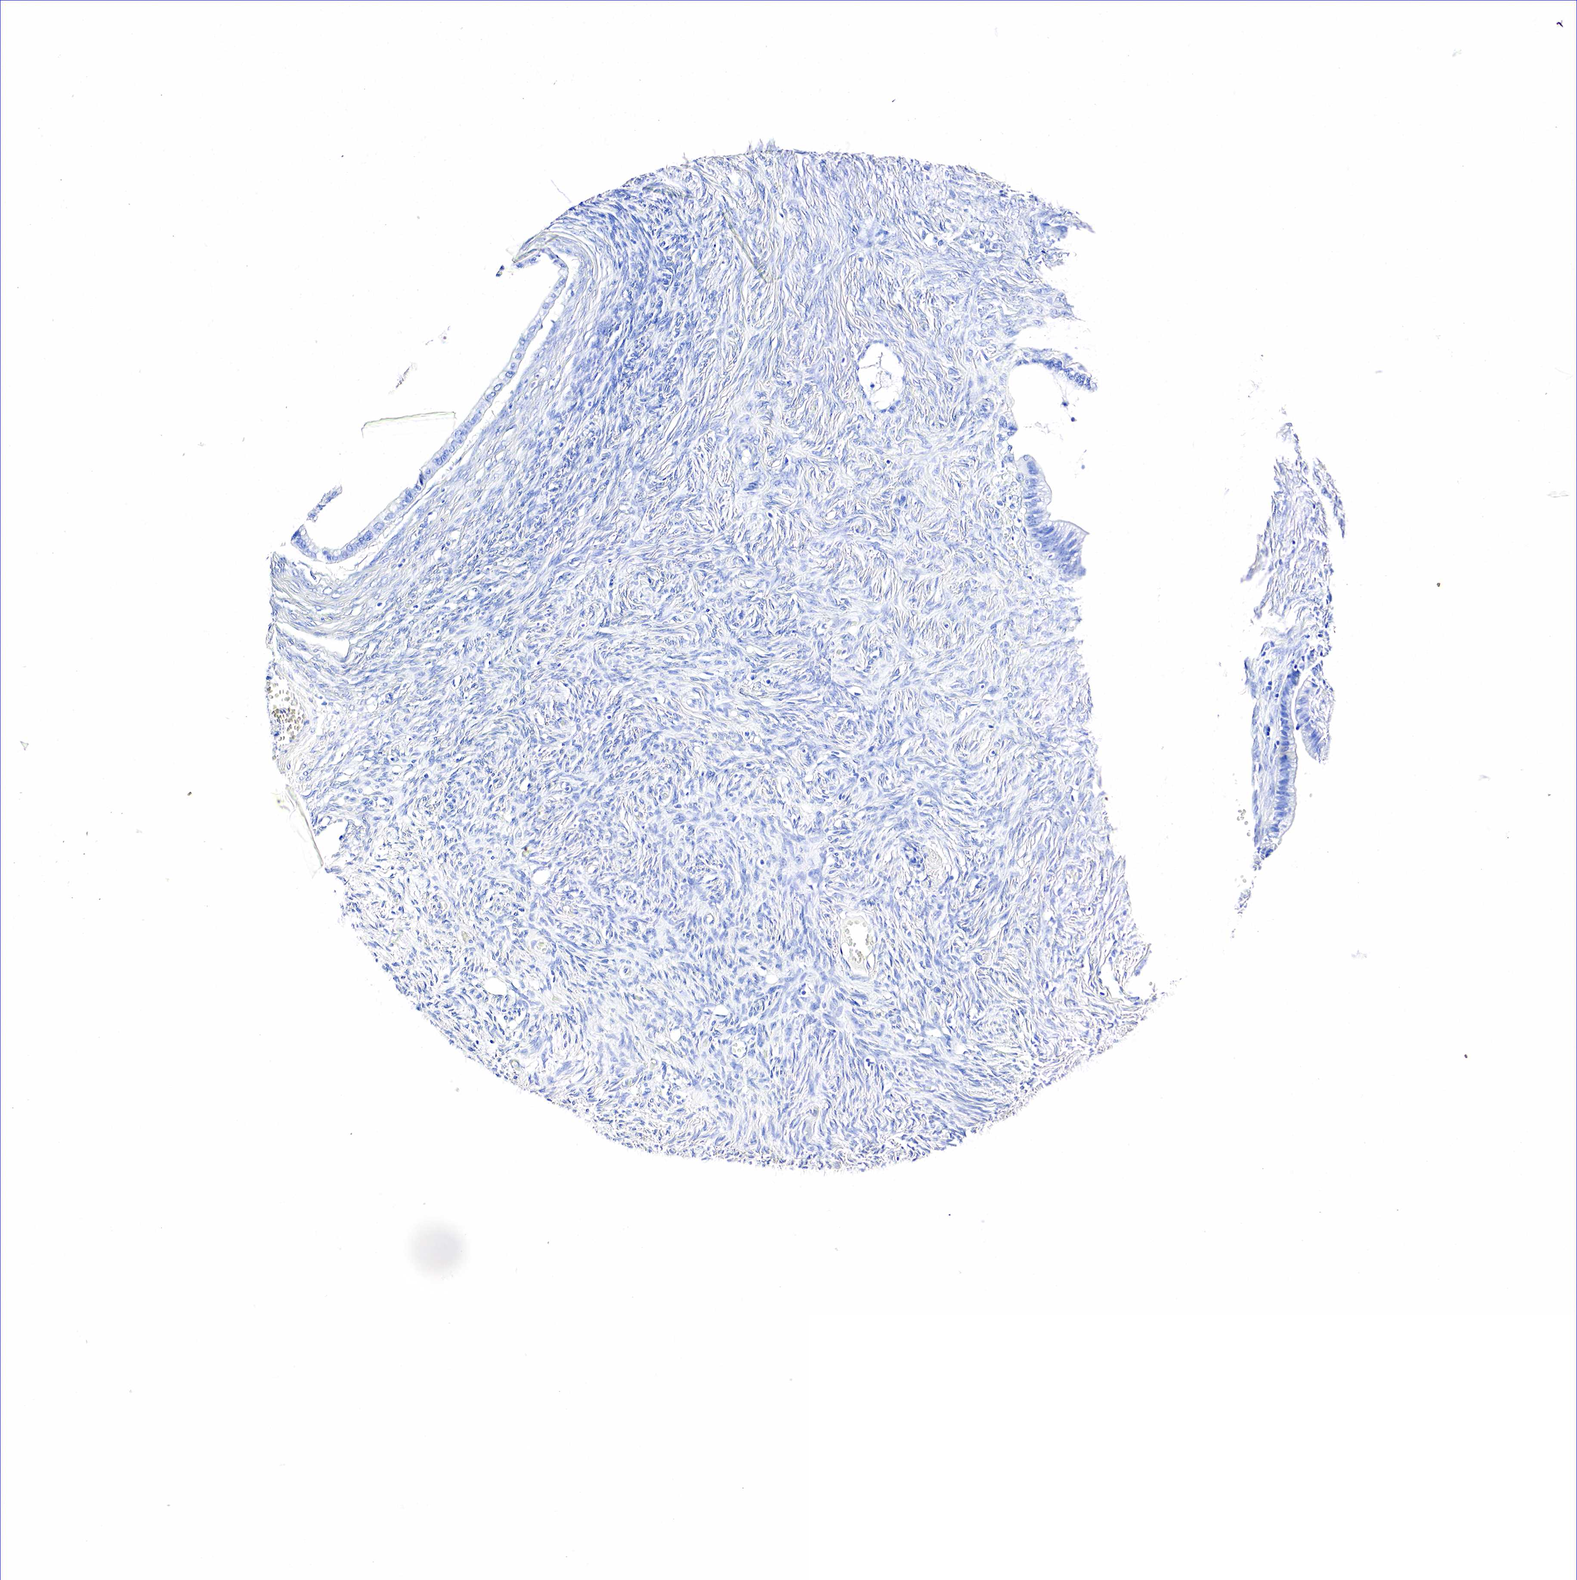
{"staining": {"intensity": "negative", "quantity": "none", "location": "none"}, "tissue": "ovarian cancer", "cell_type": "Tumor cells", "image_type": "cancer", "snomed": [{"axis": "morphology", "description": "Cystadenocarcinoma, mucinous, NOS"}, {"axis": "topography", "description": "Ovary"}], "caption": "Tumor cells are negative for protein expression in human mucinous cystadenocarcinoma (ovarian).", "gene": "ACP3", "patient": {"sex": "female", "age": 57}}